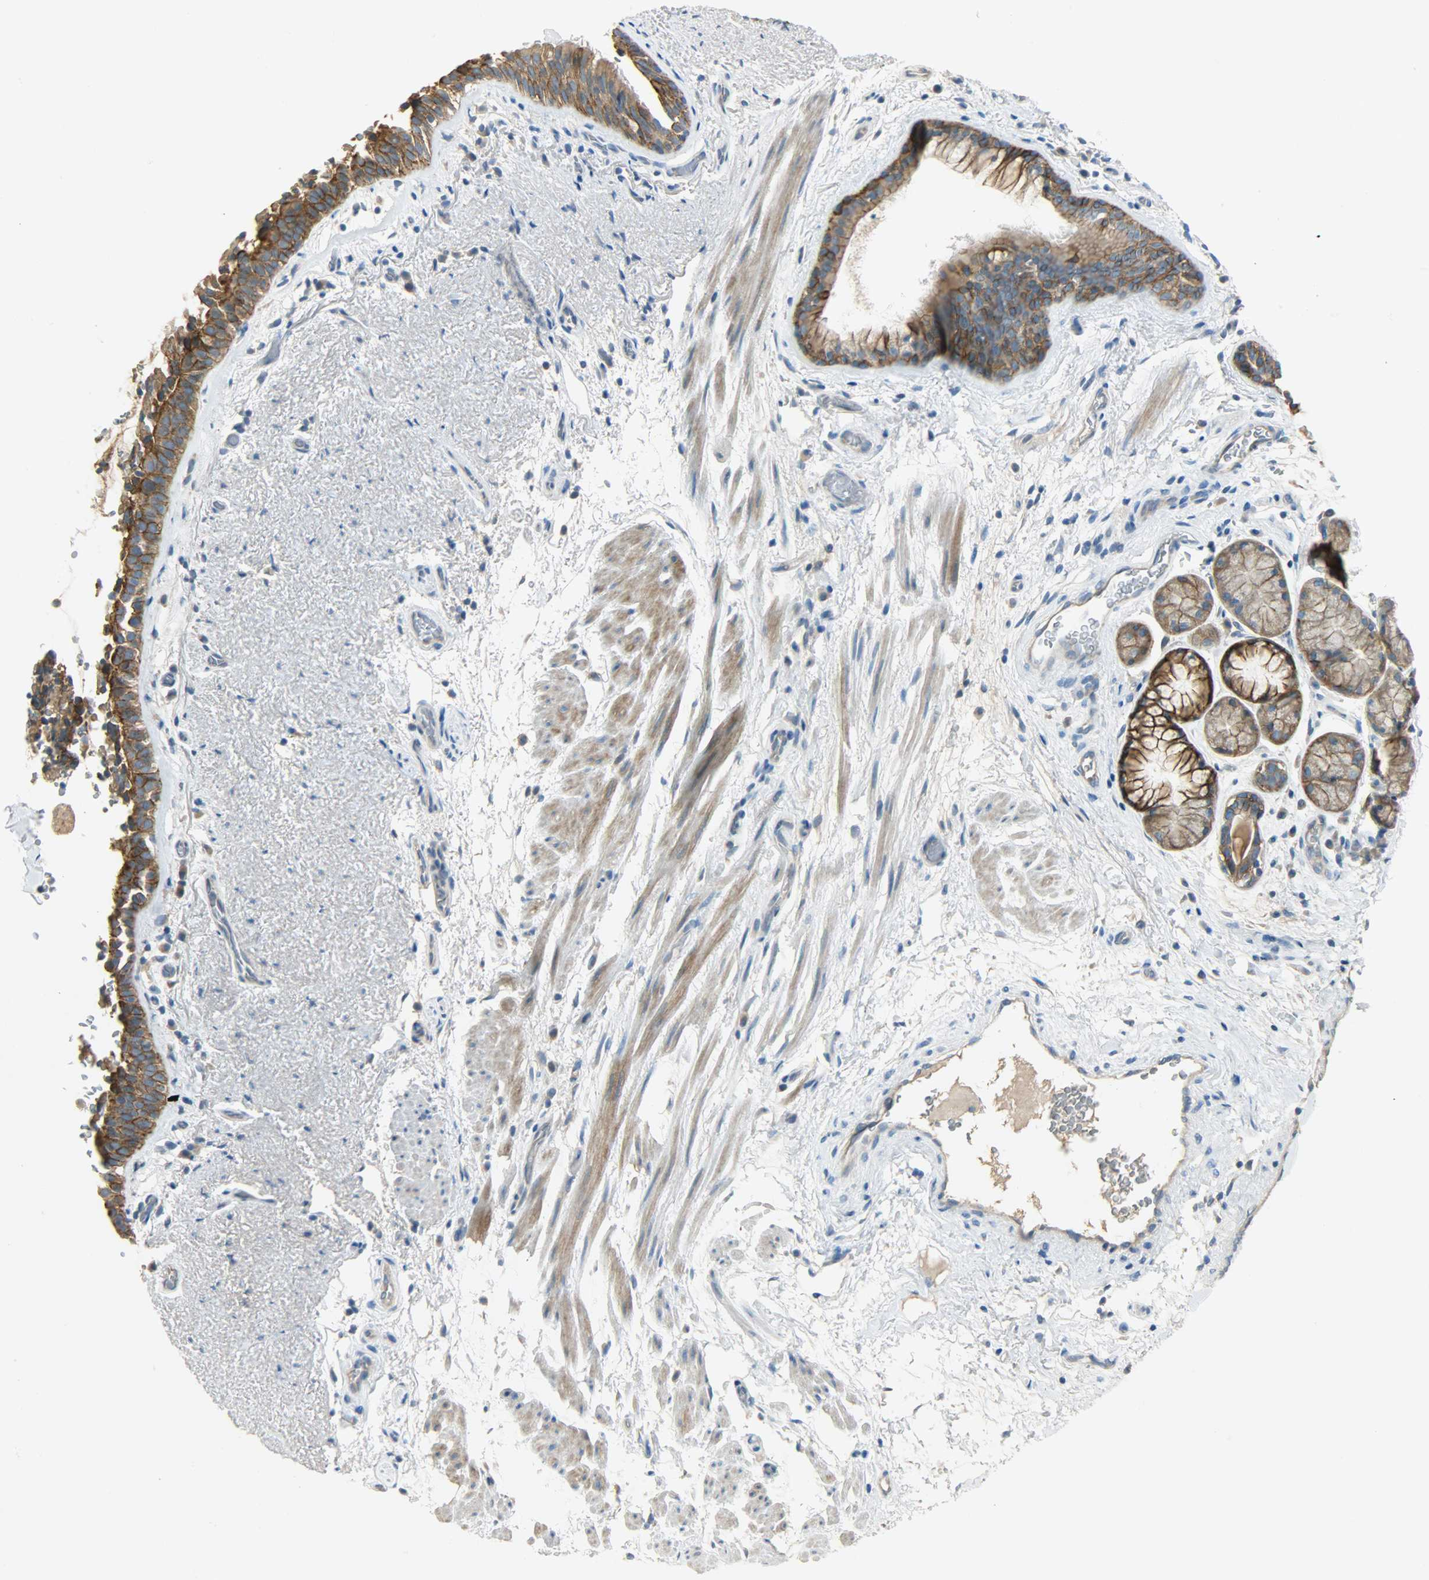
{"staining": {"intensity": "strong", "quantity": ">75%", "location": "cytoplasmic/membranous"}, "tissue": "bronchus", "cell_type": "Respiratory epithelial cells", "image_type": "normal", "snomed": [{"axis": "morphology", "description": "Normal tissue, NOS"}, {"axis": "topography", "description": "Bronchus"}], "caption": "A brown stain labels strong cytoplasmic/membranous staining of a protein in respiratory epithelial cells of normal bronchus. The staining is performed using DAB (3,3'-diaminobenzidine) brown chromogen to label protein expression. The nuclei are counter-stained blue using hematoxylin.", "gene": "DSG2", "patient": {"sex": "female", "age": 54}}